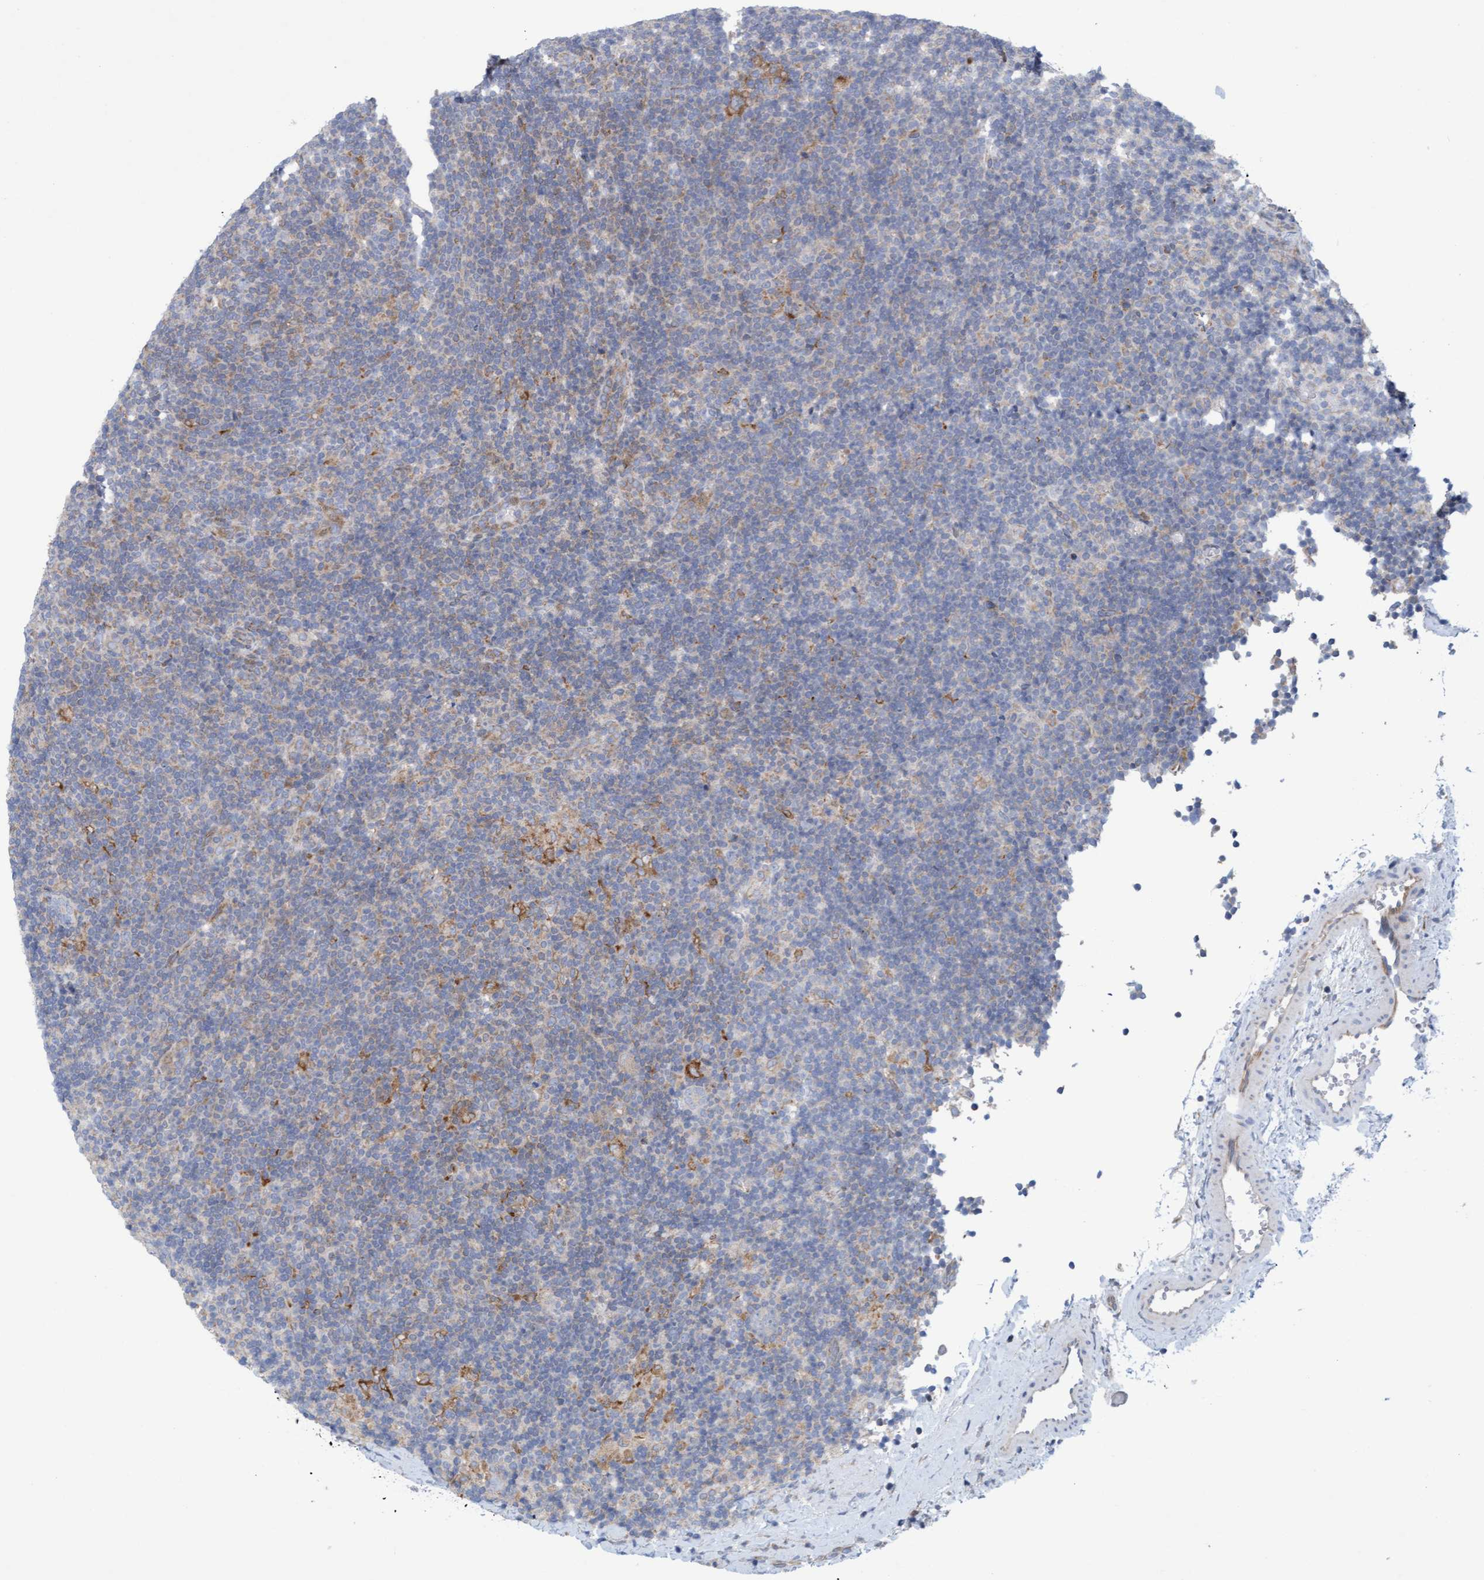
{"staining": {"intensity": "negative", "quantity": "none", "location": "none"}, "tissue": "lymphoma", "cell_type": "Tumor cells", "image_type": "cancer", "snomed": [{"axis": "morphology", "description": "Hodgkin's disease, NOS"}, {"axis": "topography", "description": "Lymph node"}], "caption": "This image is of Hodgkin's disease stained with immunohistochemistry to label a protein in brown with the nuclei are counter-stained blue. There is no expression in tumor cells.", "gene": "SLC28A3", "patient": {"sex": "female", "age": 57}}